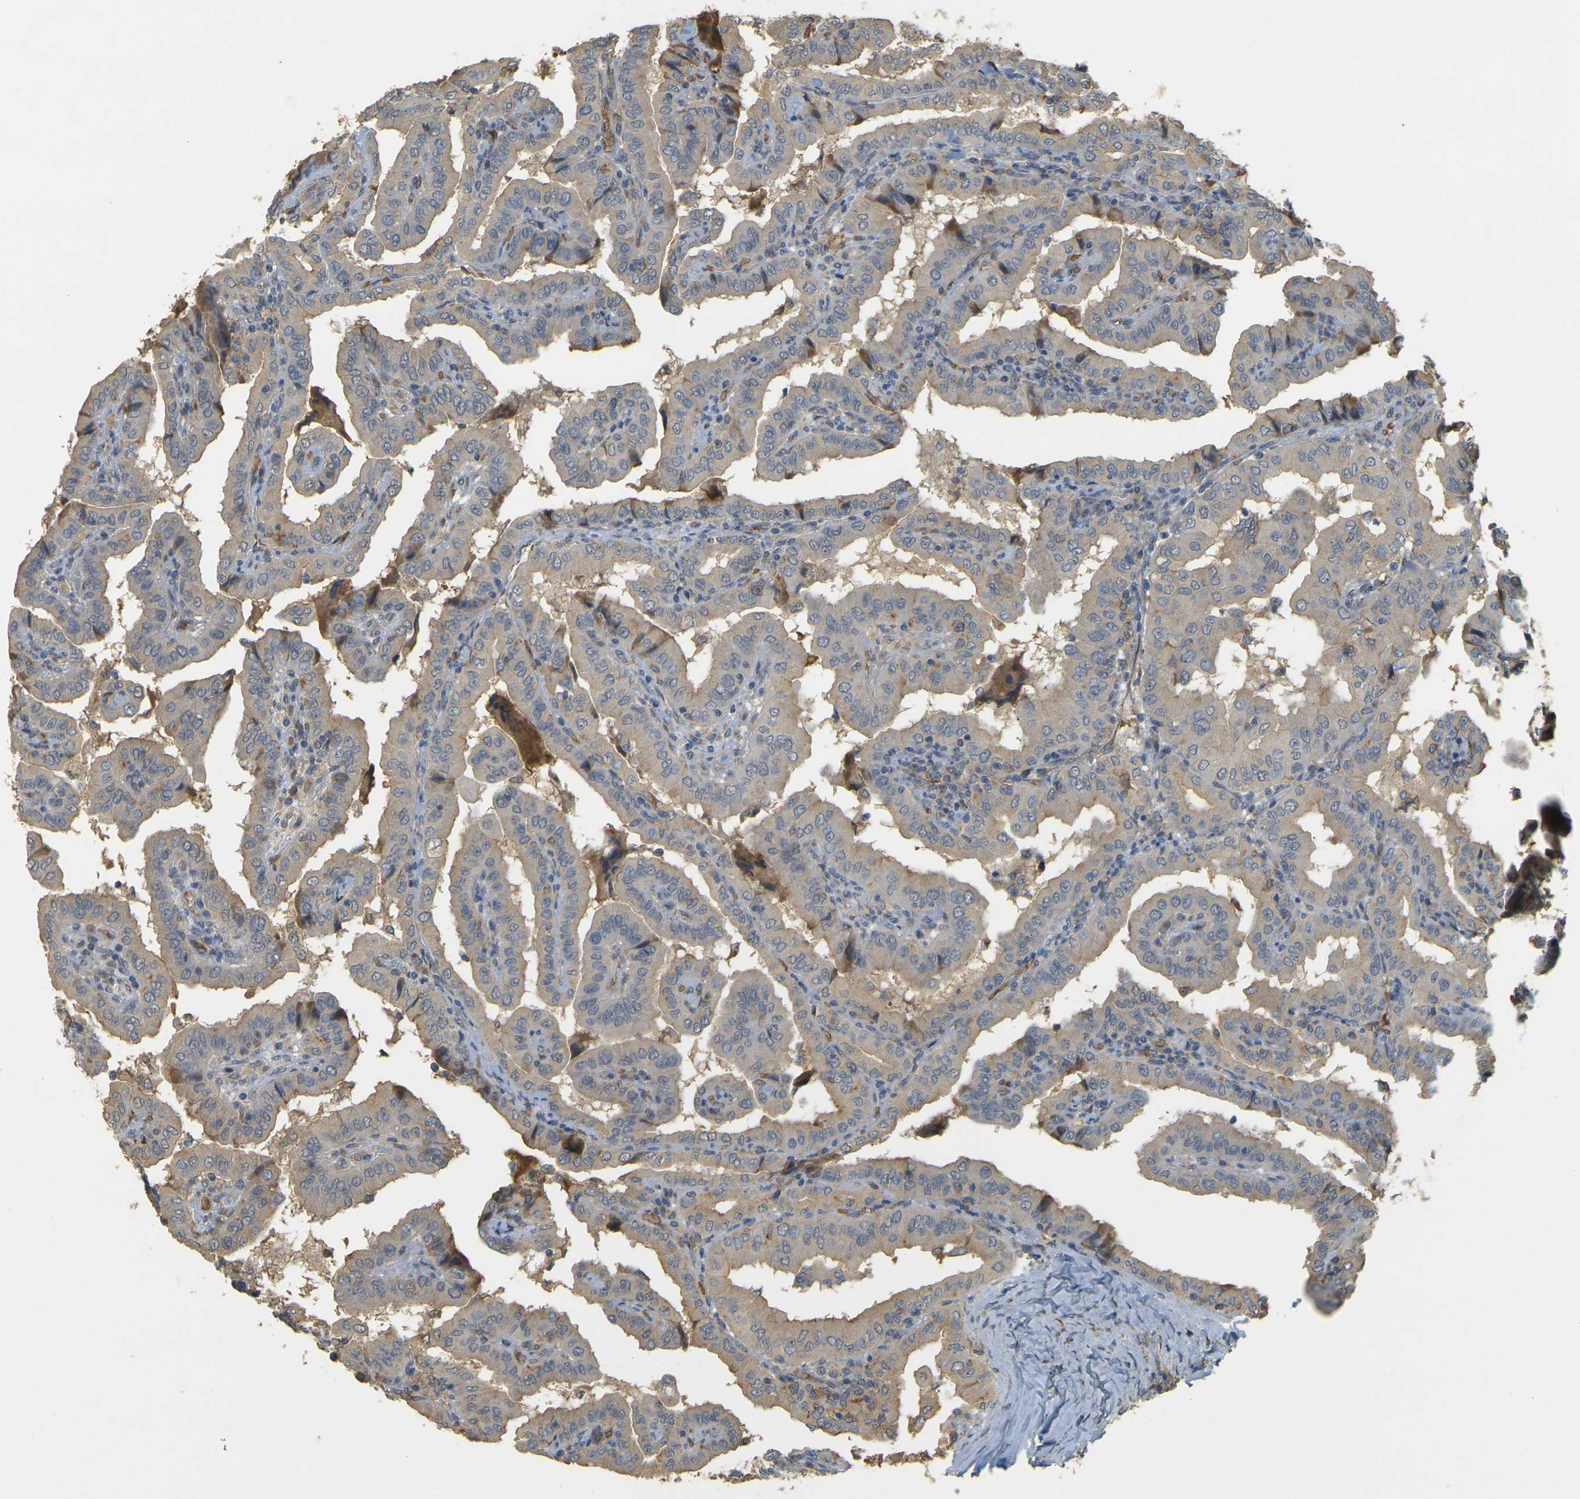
{"staining": {"intensity": "weak", "quantity": ">75%", "location": "cytoplasmic/membranous"}, "tissue": "thyroid cancer", "cell_type": "Tumor cells", "image_type": "cancer", "snomed": [{"axis": "morphology", "description": "Papillary adenocarcinoma, NOS"}, {"axis": "topography", "description": "Thyroid gland"}], "caption": "Thyroid cancer stained for a protein (brown) shows weak cytoplasmic/membranous positive staining in approximately >75% of tumor cells.", "gene": "MEGF9", "patient": {"sex": "male", "age": 33}}